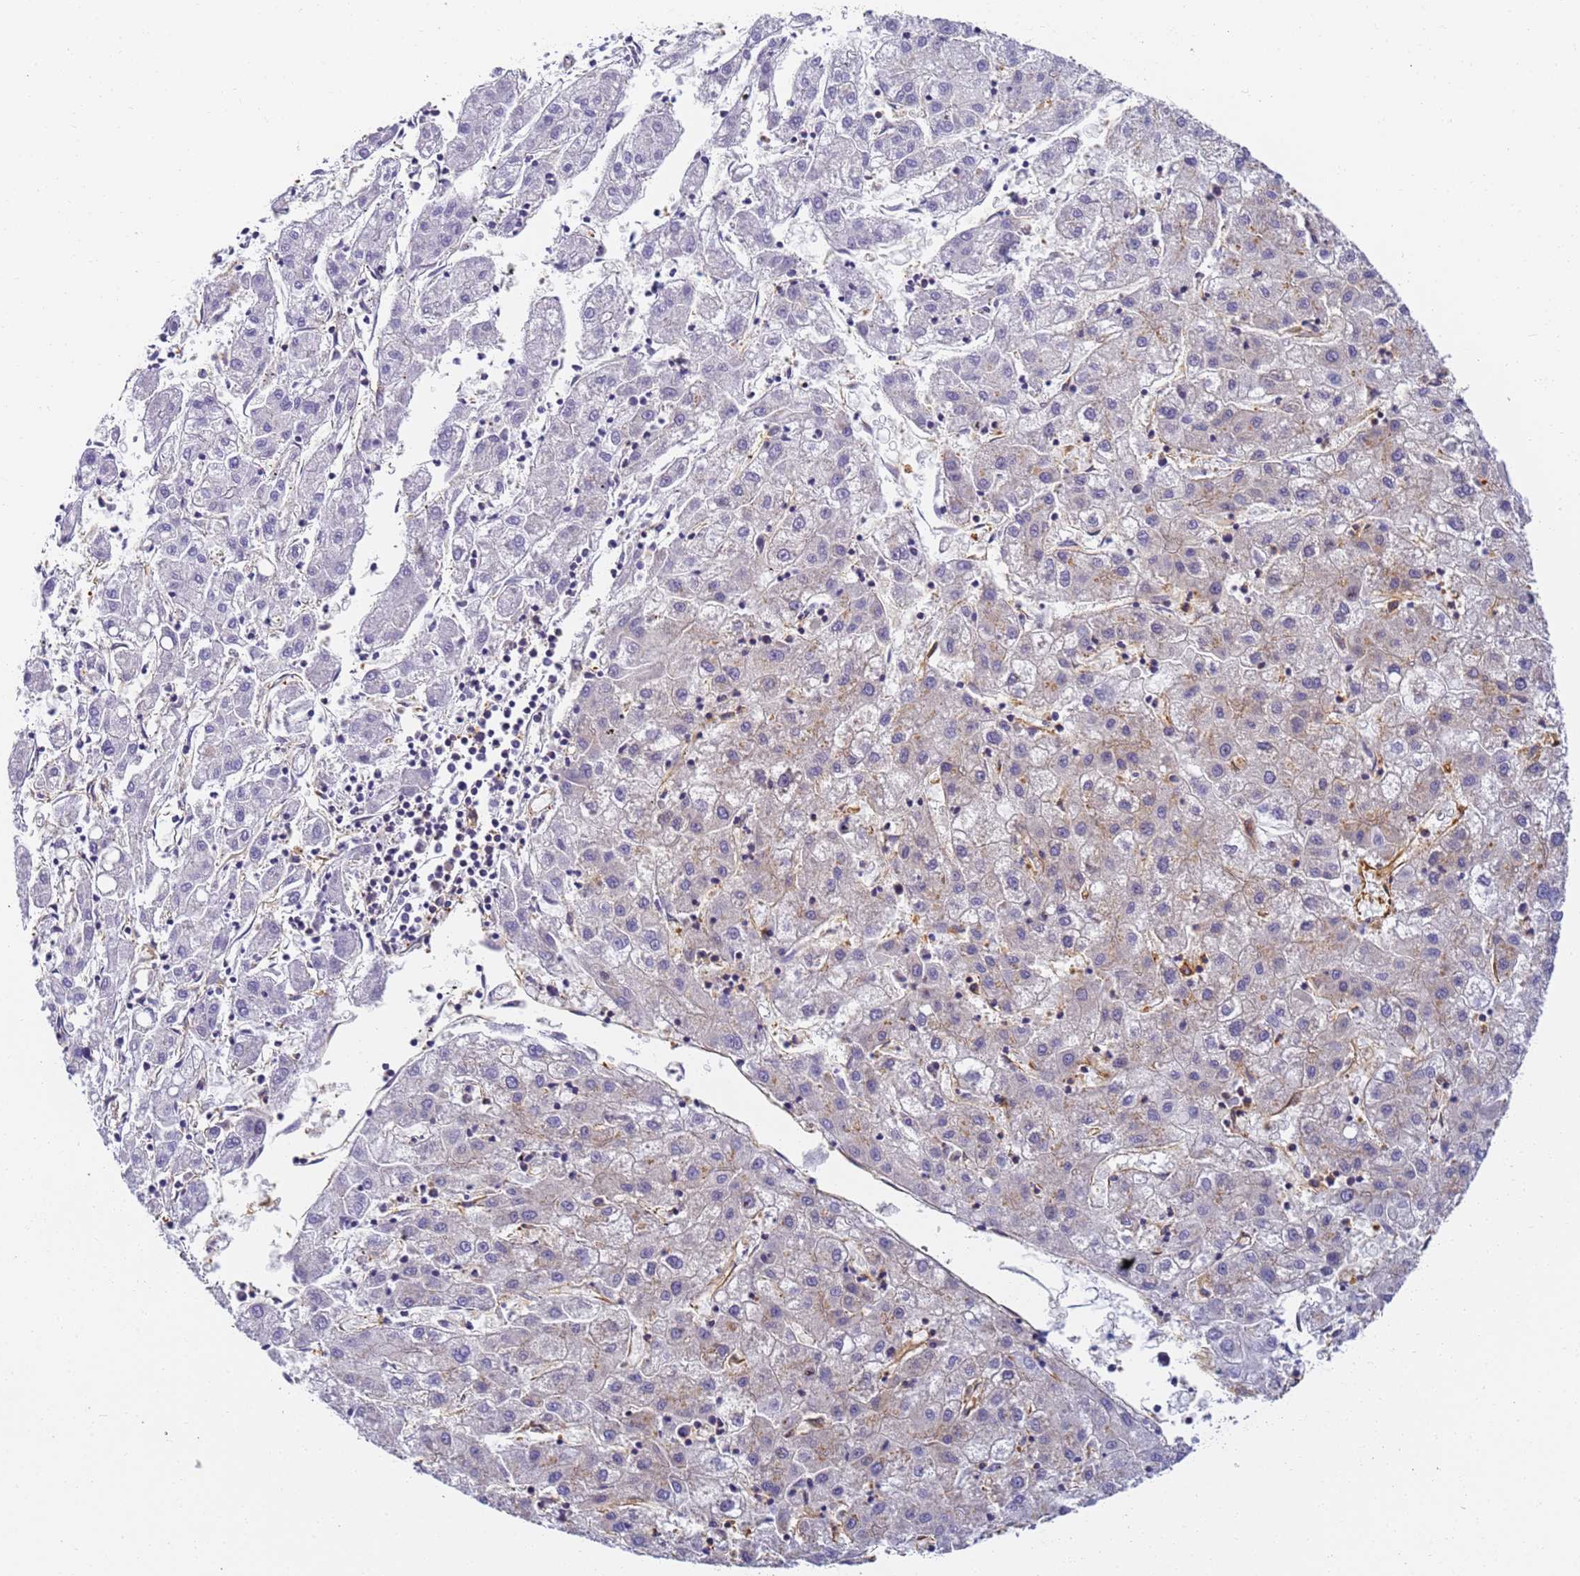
{"staining": {"intensity": "weak", "quantity": "<25%", "location": "cytoplasmic/membranous"}, "tissue": "liver cancer", "cell_type": "Tumor cells", "image_type": "cancer", "snomed": [{"axis": "morphology", "description": "Carcinoma, Hepatocellular, NOS"}, {"axis": "topography", "description": "Liver"}], "caption": "A histopathology image of liver hepatocellular carcinoma stained for a protein shows no brown staining in tumor cells.", "gene": "DYNC1I2", "patient": {"sex": "male", "age": 72}}